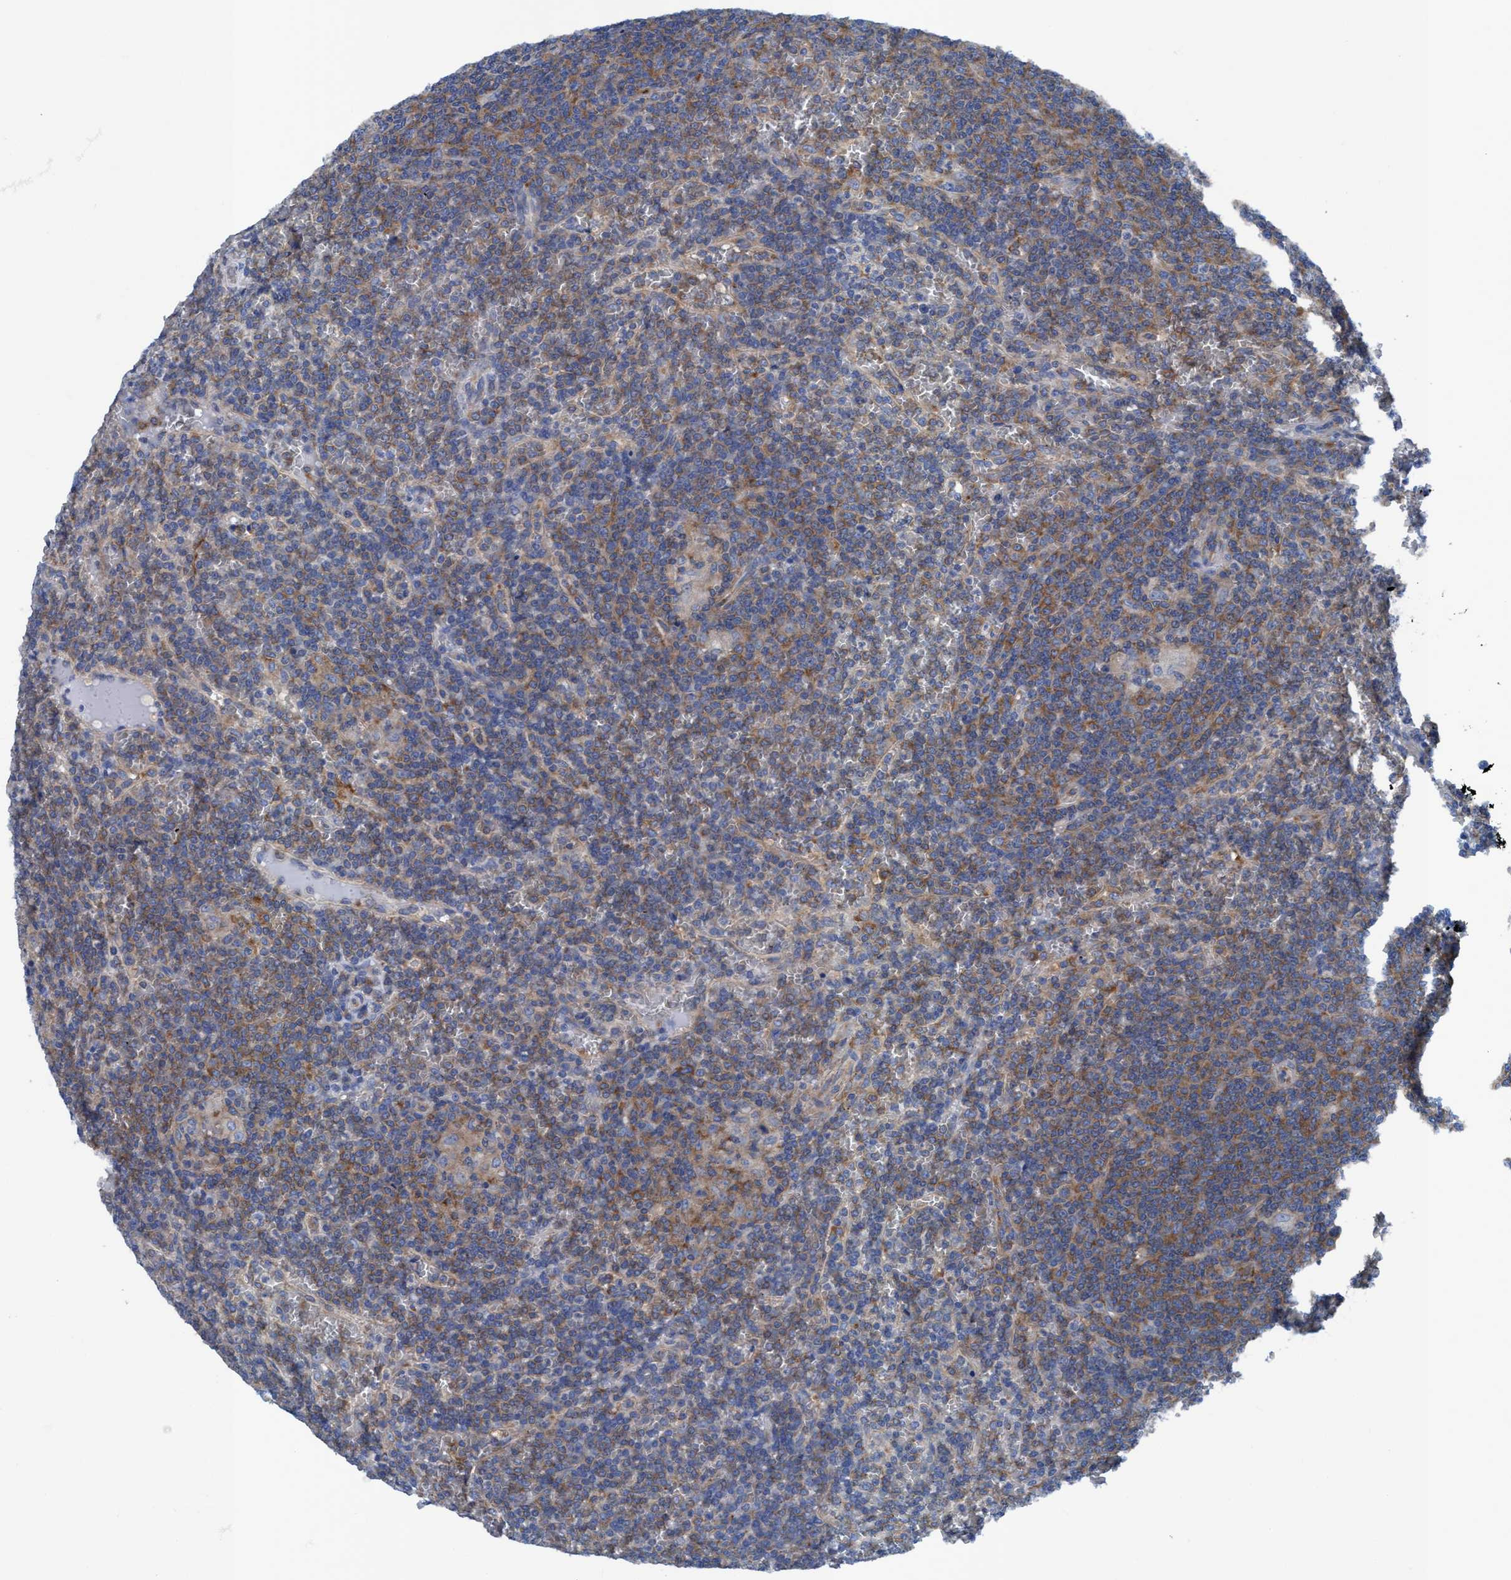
{"staining": {"intensity": "moderate", "quantity": "25%-75%", "location": "cytoplasmic/membranous"}, "tissue": "lymphoma", "cell_type": "Tumor cells", "image_type": "cancer", "snomed": [{"axis": "morphology", "description": "Malignant lymphoma, non-Hodgkin's type, Low grade"}, {"axis": "topography", "description": "Spleen"}], "caption": "Malignant lymphoma, non-Hodgkin's type (low-grade) stained for a protein shows moderate cytoplasmic/membranous positivity in tumor cells. (DAB IHC with brightfield microscopy, high magnification).", "gene": "NMT1", "patient": {"sex": "female", "age": 19}}